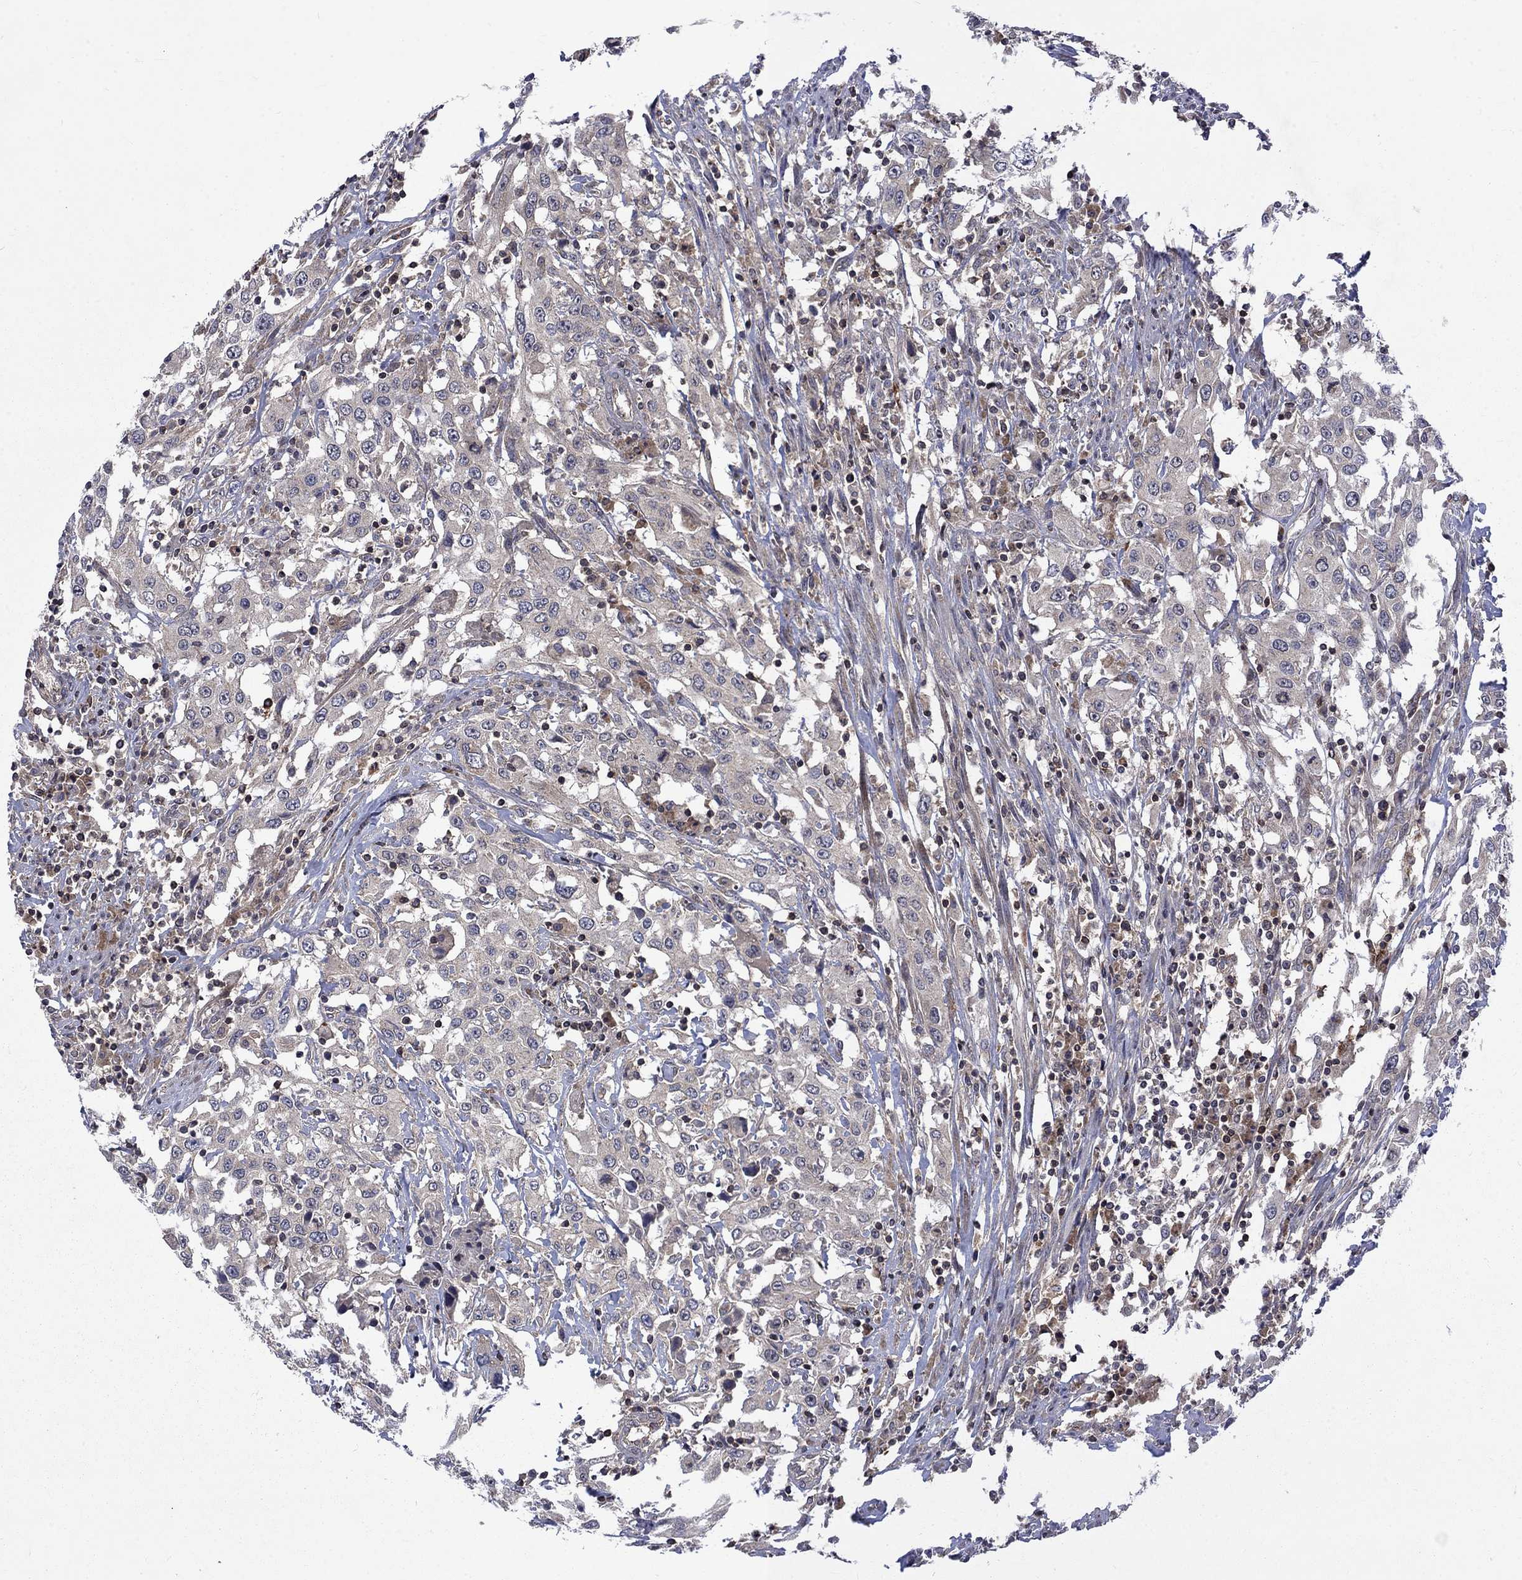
{"staining": {"intensity": "negative", "quantity": "none", "location": "none"}, "tissue": "urothelial cancer", "cell_type": "Tumor cells", "image_type": "cancer", "snomed": [{"axis": "morphology", "description": "Urothelial carcinoma, High grade"}, {"axis": "topography", "description": "Urinary bladder"}], "caption": "The IHC photomicrograph has no significant staining in tumor cells of urothelial cancer tissue.", "gene": "TMEM33", "patient": {"sex": "male", "age": 61}}